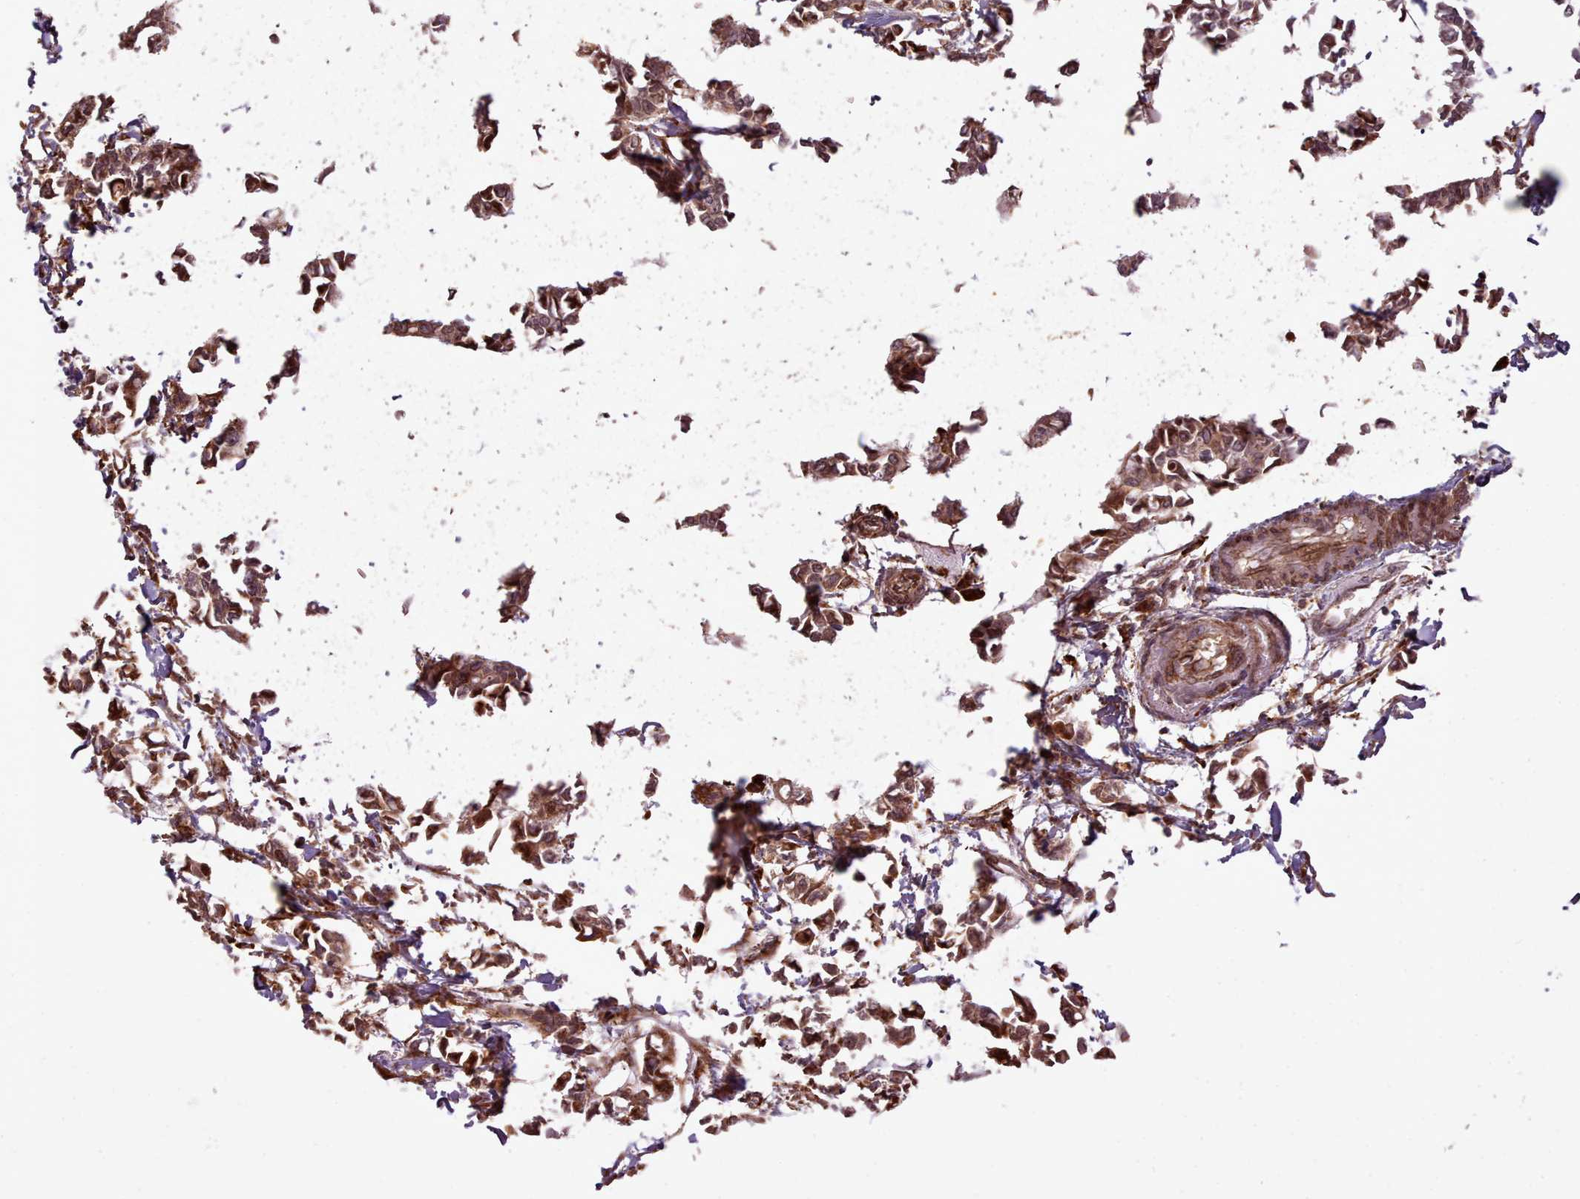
{"staining": {"intensity": "strong", "quantity": ">75%", "location": "cytoplasmic/membranous"}, "tissue": "breast cancer", "cell_type": "Tumor cells", "image_type": "cancer", "snomed": [{"axis": "morphology", "description": "Duct carcinoma"}, {"axis": "topography", "description": "Breast"}], "caption": "Immunohistochemical staining of human breast cancer (intraductal carcinoma) exhibits high levels of strong cytoplasmic/membranous staining in approximately >75% of tumor cells.", "gene": "CABP1", "patient": {"sex": "female", "age": 41}}